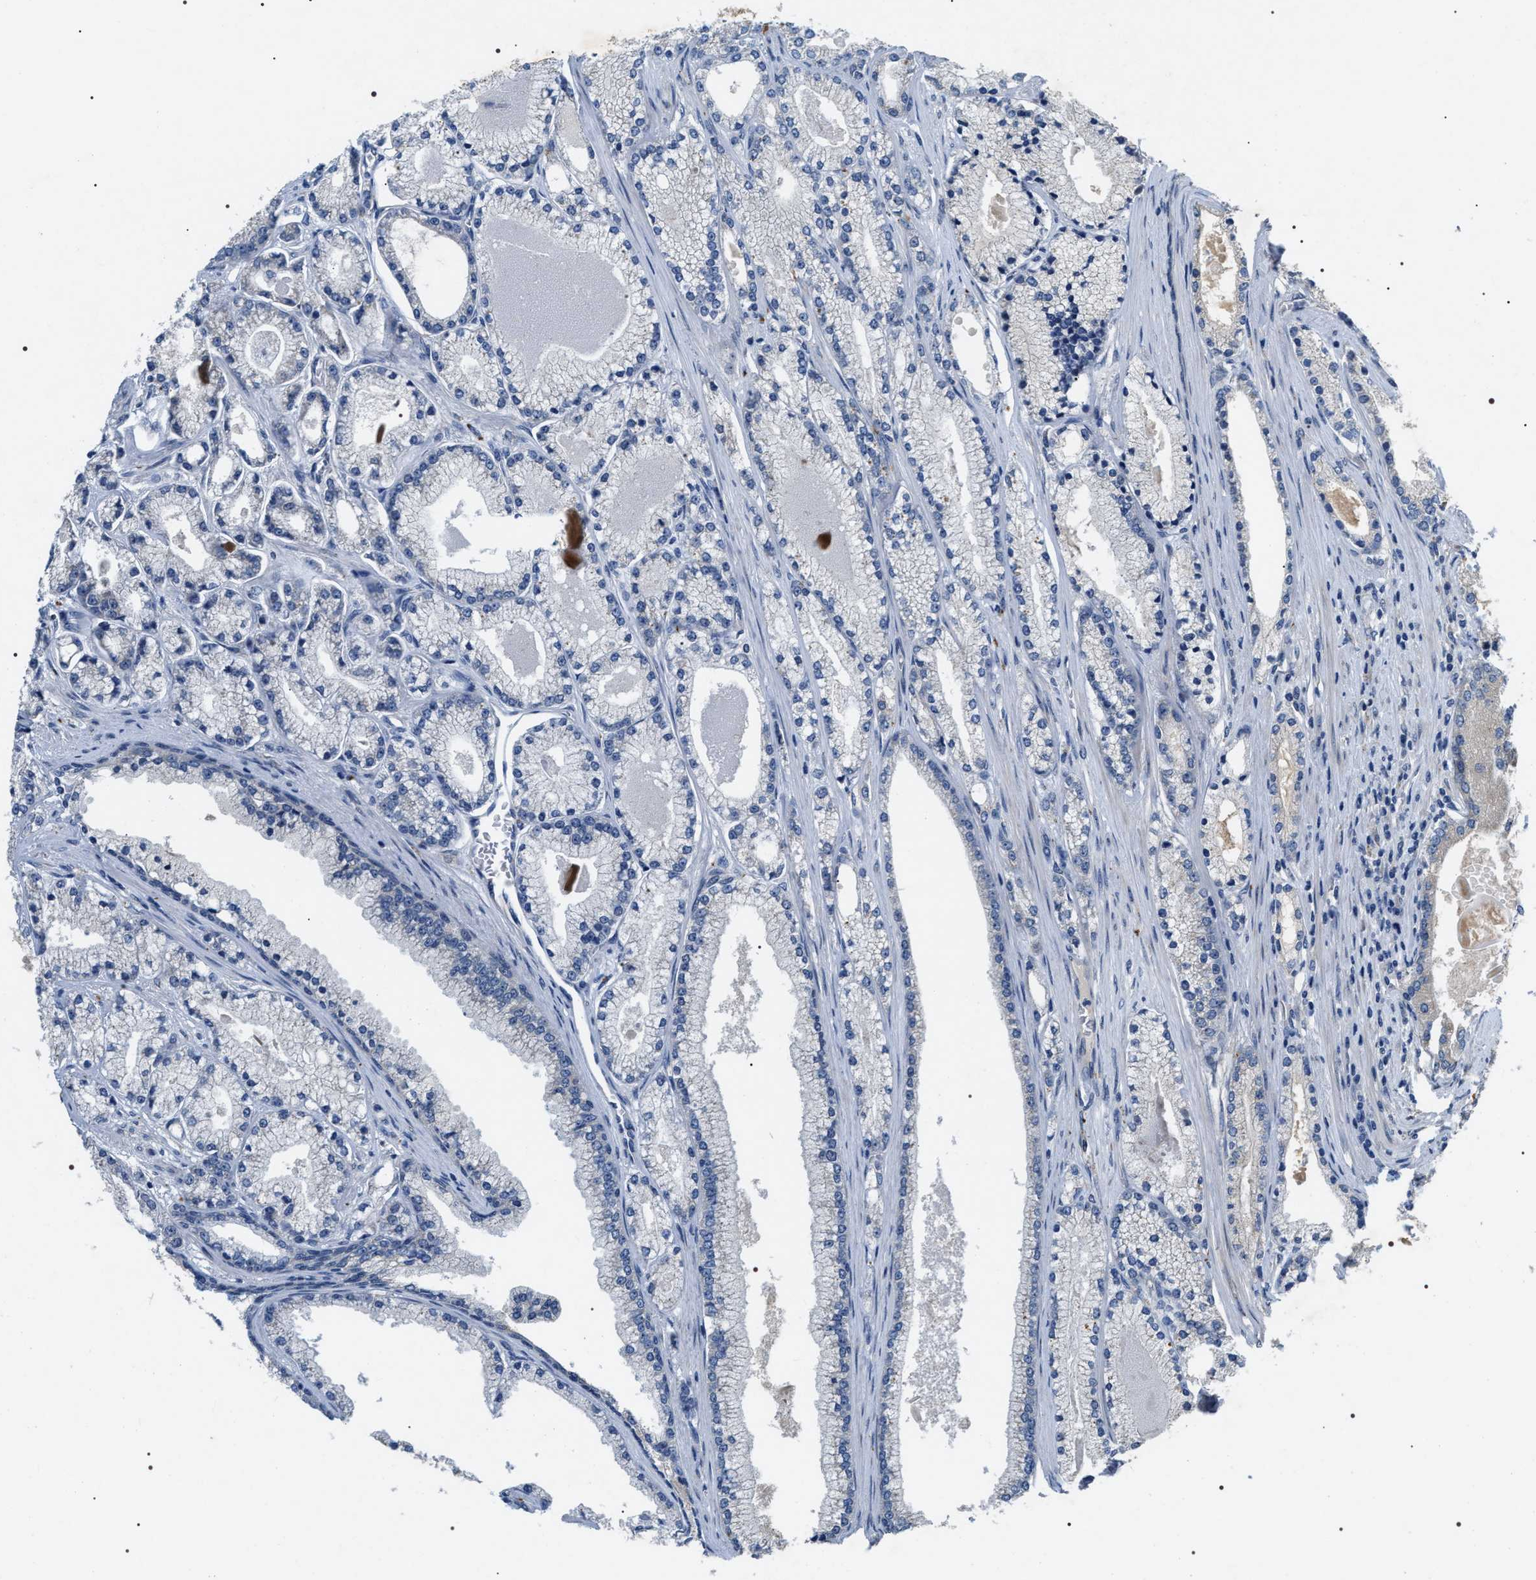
{"staining": {"intensity": "moderate", "quantity": "<25%", "location": "cytoplasmic/membranous"}, "tissue": "prostate cancer", "cell_type": "Tumor cells", "image_type": "cancer", "snomed": [{"axis": "morphology", "description": "Adenocarcinoma, High grade"}, {"axis": "topography", "description": "Prostate"}], "caption": "Prostate high-grade adenocarcinoma stained with a protein marker shows moderate staining in tumor cells.", "gene": "IFT81", "patient": {"sex": "male", "age": 71}}